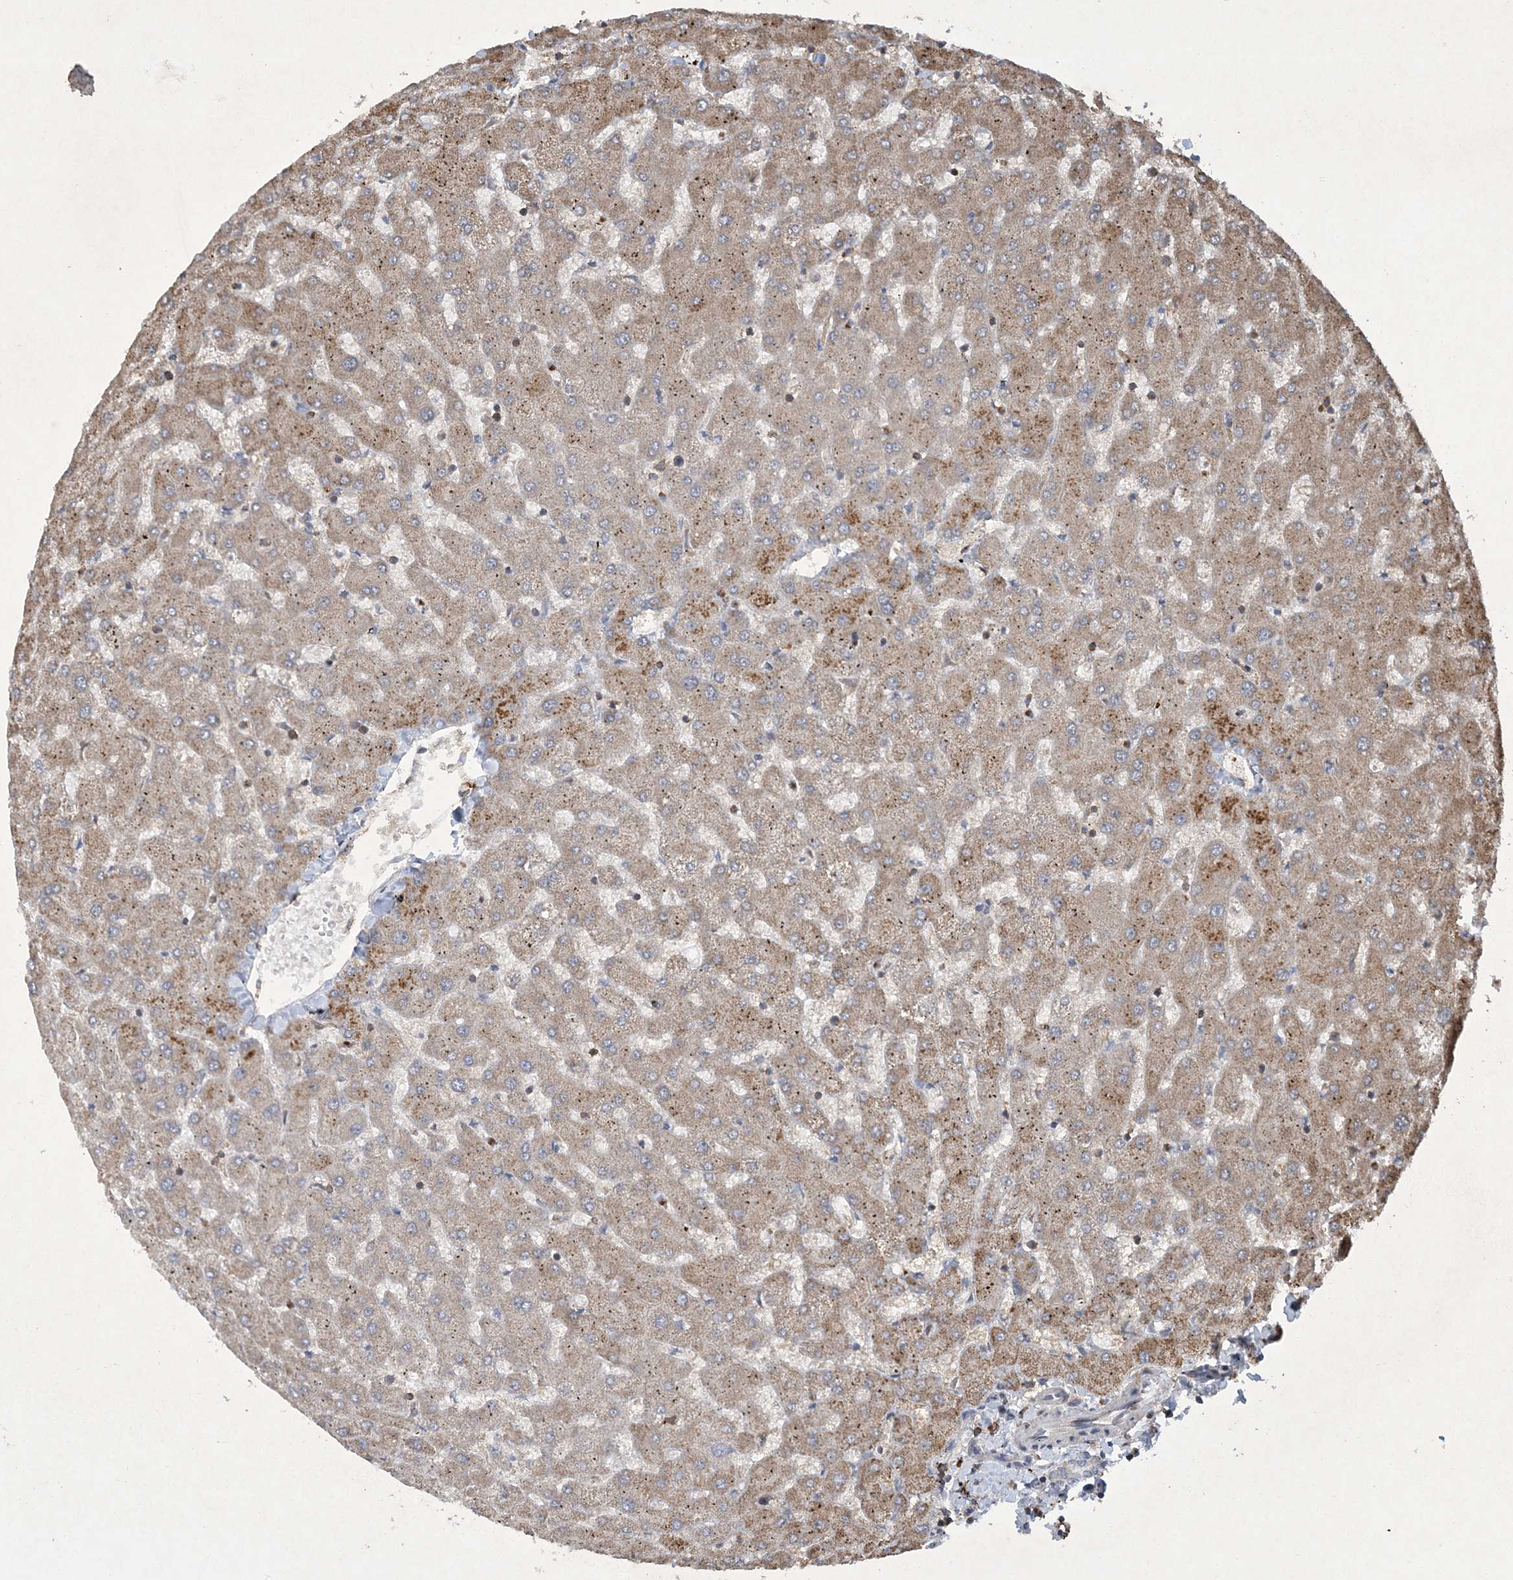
{"staining": {"intensity": "negative", "quantity": "none", "location": "none"}, "tissue": "liver", "cell_type": "Cholangiocytes", "image_type": "normal", "snomed": [{"axis": "morphology", "description": "Normal tissue, NOS"}, {"axis": "topography", "description": "Liver"}], "caption": "The IHC photomicrograph has no significant staining in cholangiocytes of liver.", "gene": "N4BP2", "patient": {"sex": "female", "age": 63}}